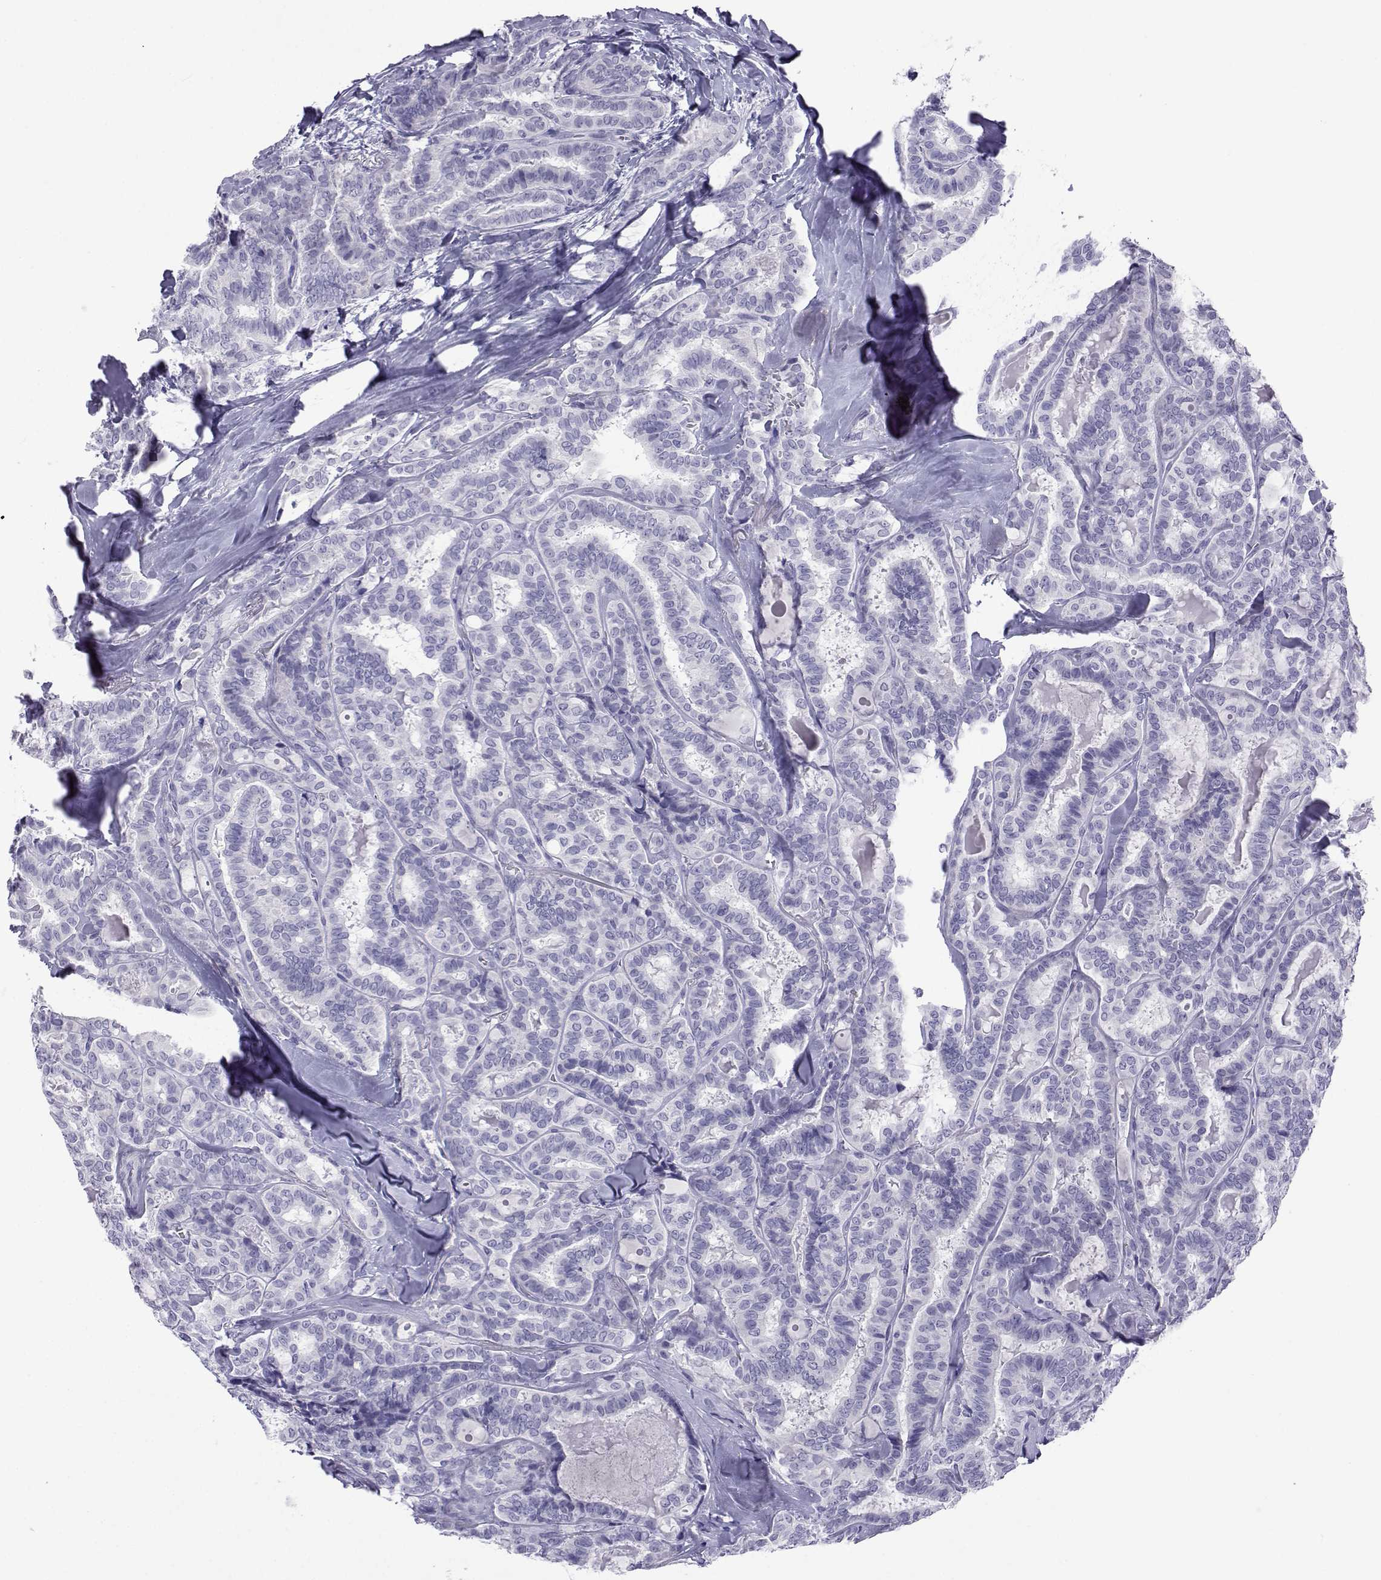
{"staining": {"intensity": "negative", "quantity": "none", "location": "none"}, "tissue": "thyroid cancer", "cell_type": "Tumor cells", "image_type": "cancer", "snomed": [{"axis": "morphology", "description": "Papillary adenocarcinoma, NOS"}, {"axis": "topography", "description": "Thyroid gland"}], "caption": "High magnification brightfield microscopy of thyroid papillary adenocarcinoma stained with DAB (3,3'-diaminobenzidine) (brown) and counterstained with hematoxylin (blue): tumor cells show no significant expression.", "gene": "ACTL7A", "patient": {"sex": "female", "age": 39}}